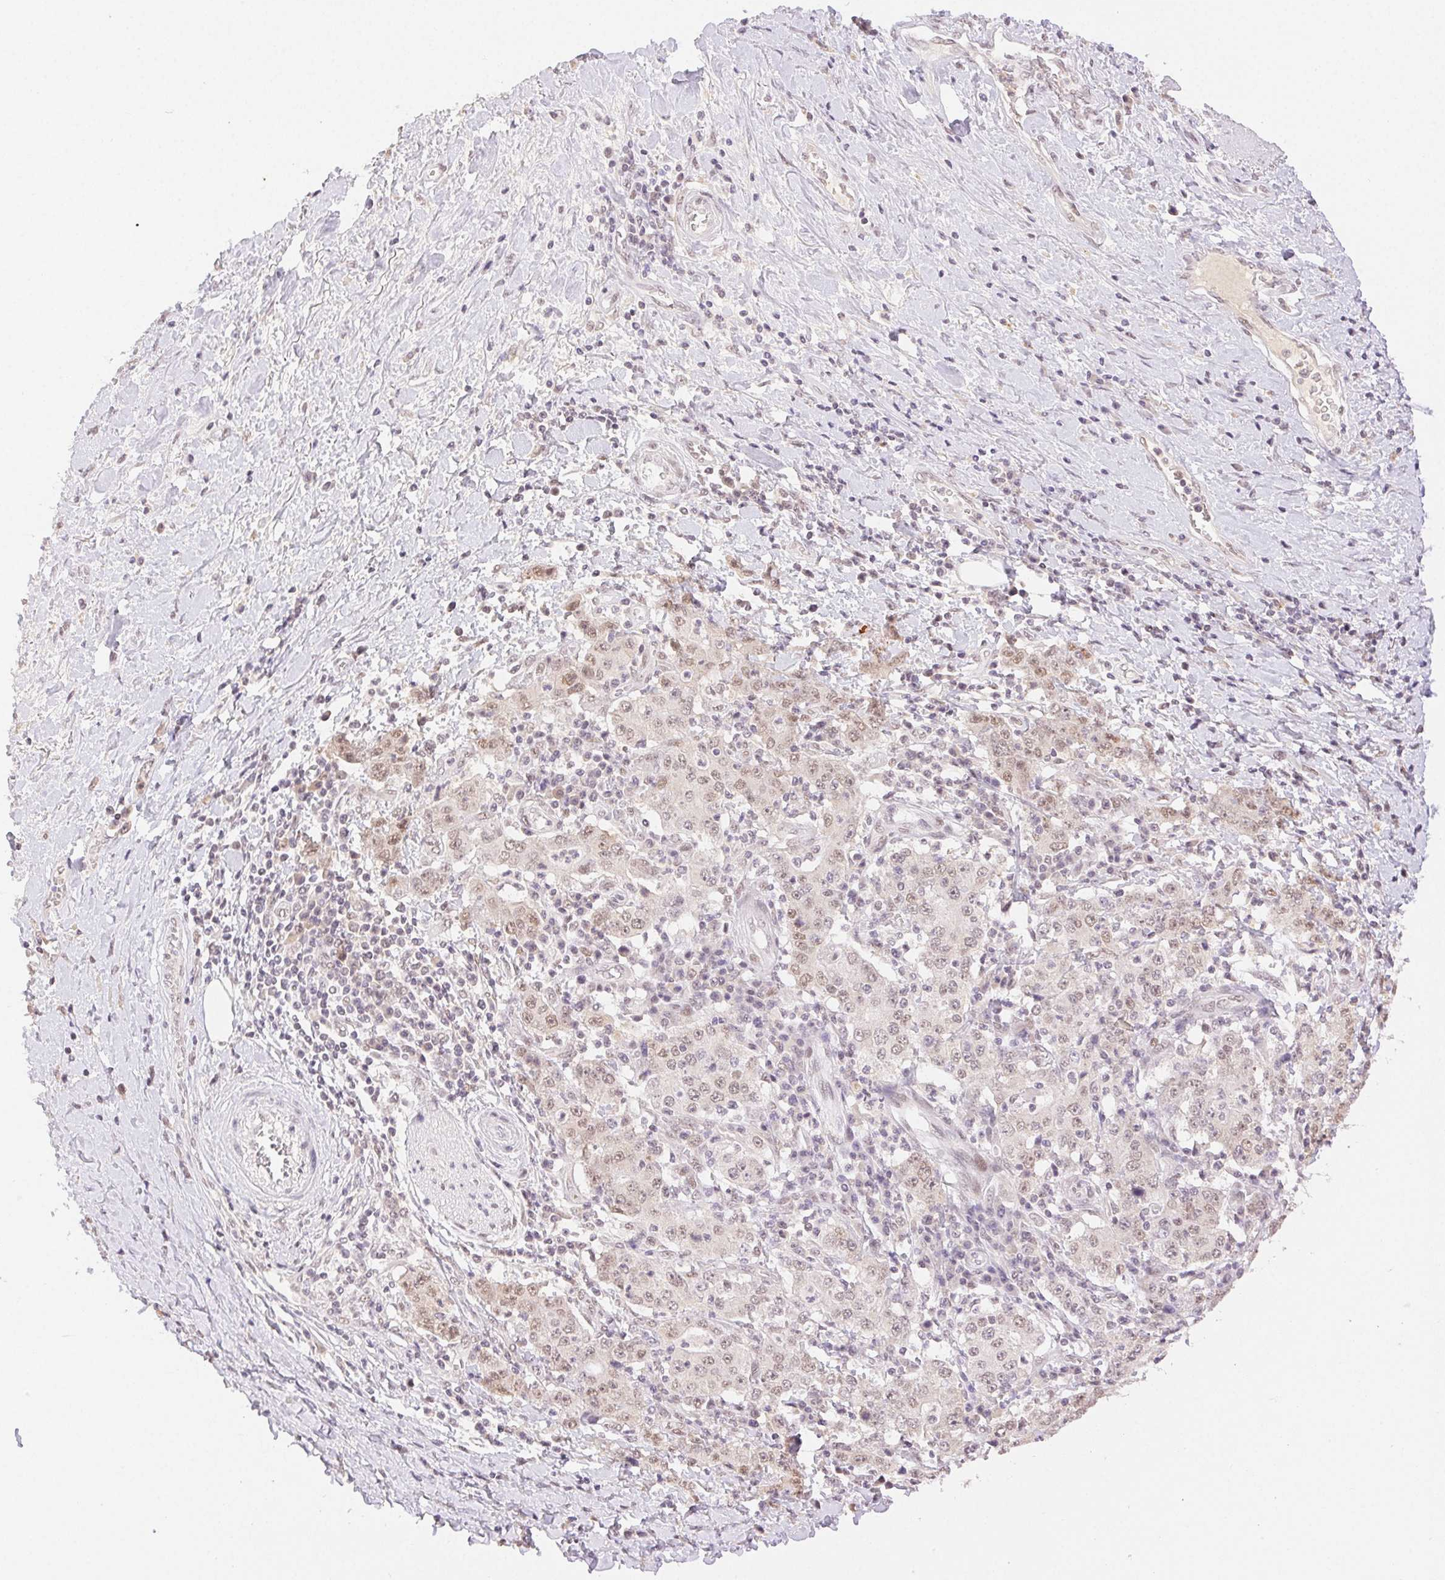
{"staining": {"intensity": "moderate", "quantity": "25%-75%", "location": "nuclear"}, "tissue": "stomach cancer", "cell_type": "Tumor cells", "image_type": "cancer", "snomed": [{"axis": "morphology", "description": "Normal tissue, NOS"}, {"axis": "morphology", "description": "Adenocarcinoma, NOS"}, {"axis": "topography", "description": "Stomach, upper"}, {"axis": "topography", "description": "Stomach"}], "caption": "Human stomach cancer (adenocarcinoma) stained with a protein marker exhibits moderate staining in tumor cells.", "gene": "H2AZ2", "patient": {"sex": "male", "age": 59}}